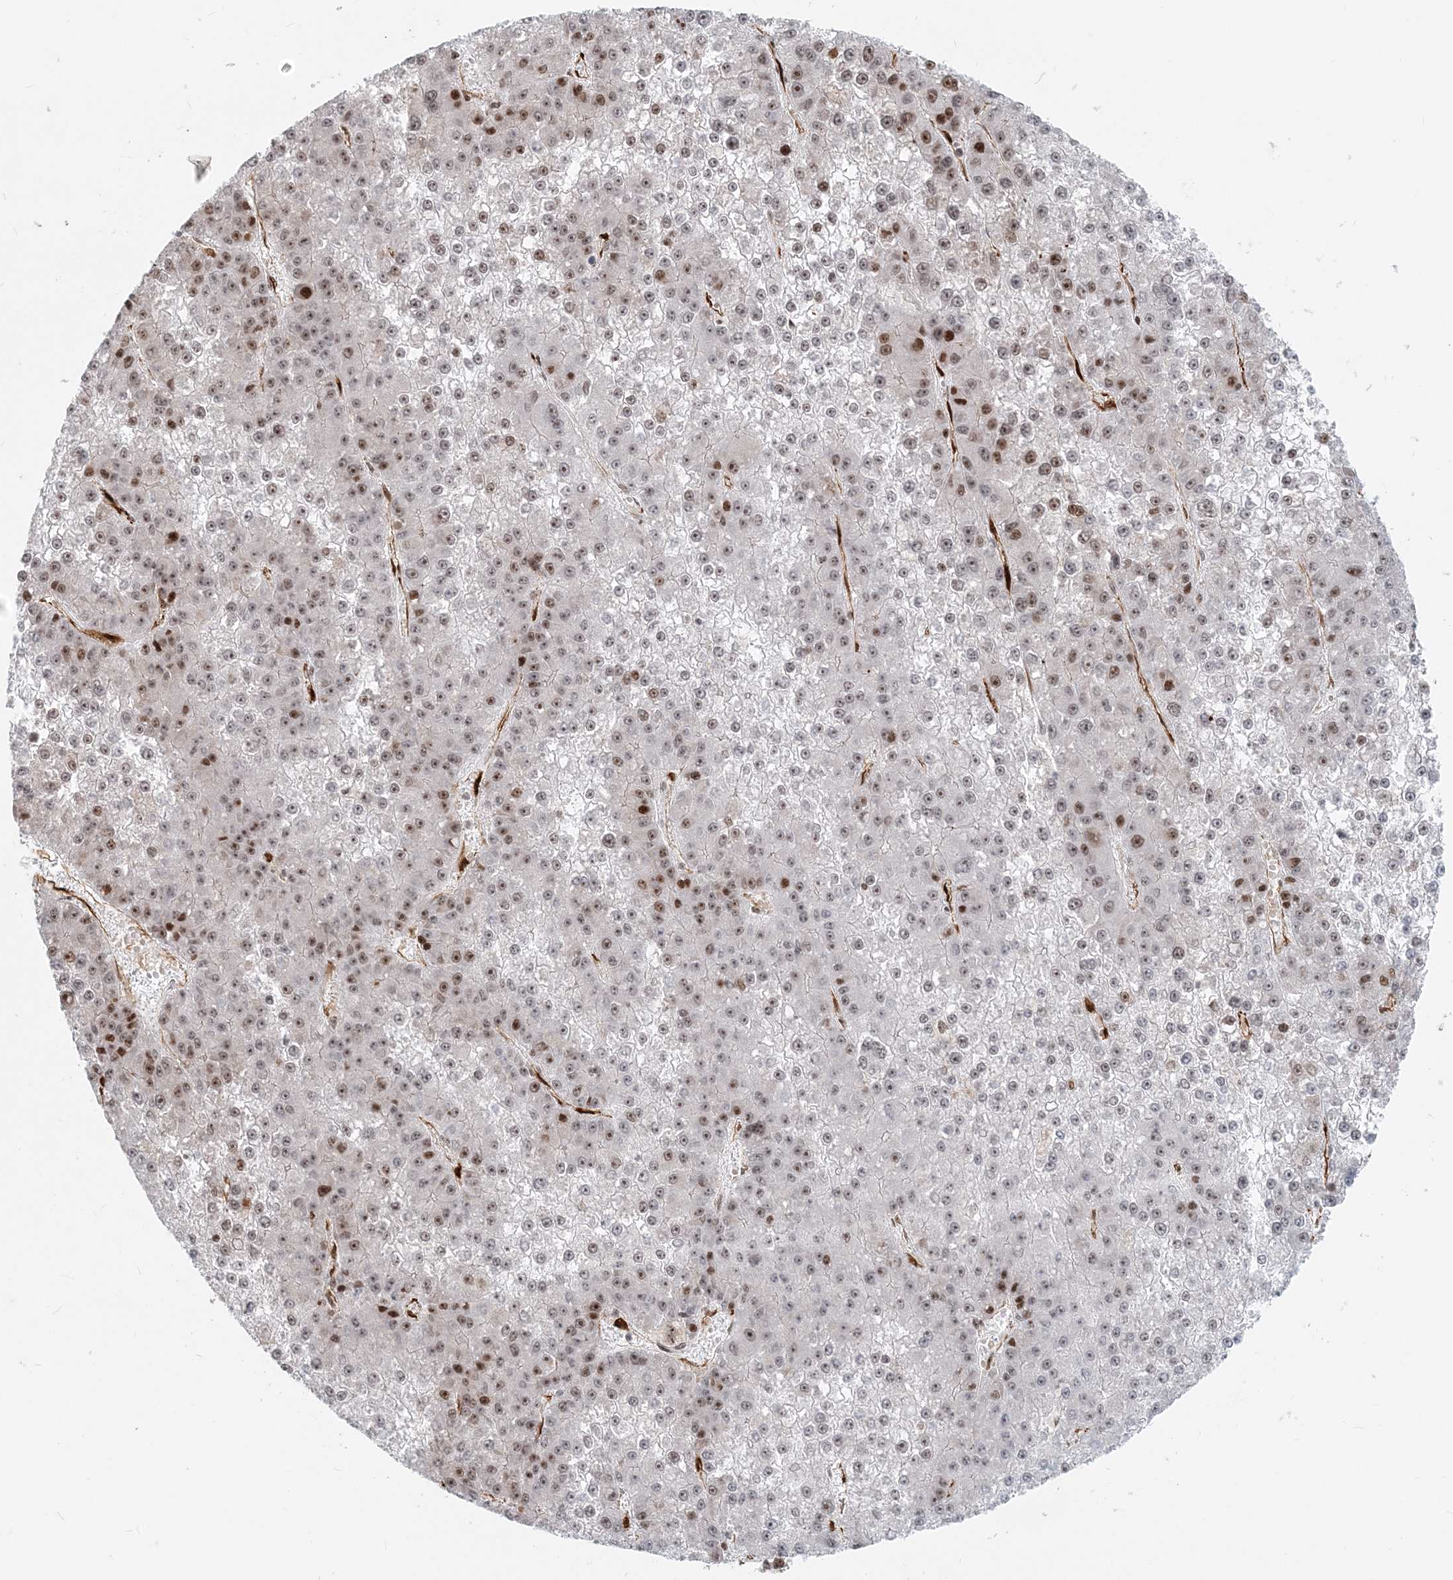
{"staining": {"intensity": "moderate", "quantity": "25%-75%", "location": "nuclear"}, "tissue": "liver cancer", "cell_type": "Tumor cells", "image_type": "cancer", "snomed": [{"axis": "morphology", "description": "Carcinoma, Hepatocellular, NOS"}, {"axis": "topography", "description": "Liver"}], "caption": "Immunohistochemical staining of human liver cancer demonstrates medium levels of moderate nuclear positivity in approximately 25%-75% of tumor cells. The staining was performed using DAB (3,3'-diaminobenzidine), with brown indicating positive protein expression. Nuclei are stained blue with hematoxylin.", "gene": "BAZ1B", "patient": {"sex": "female", "age": 73}}